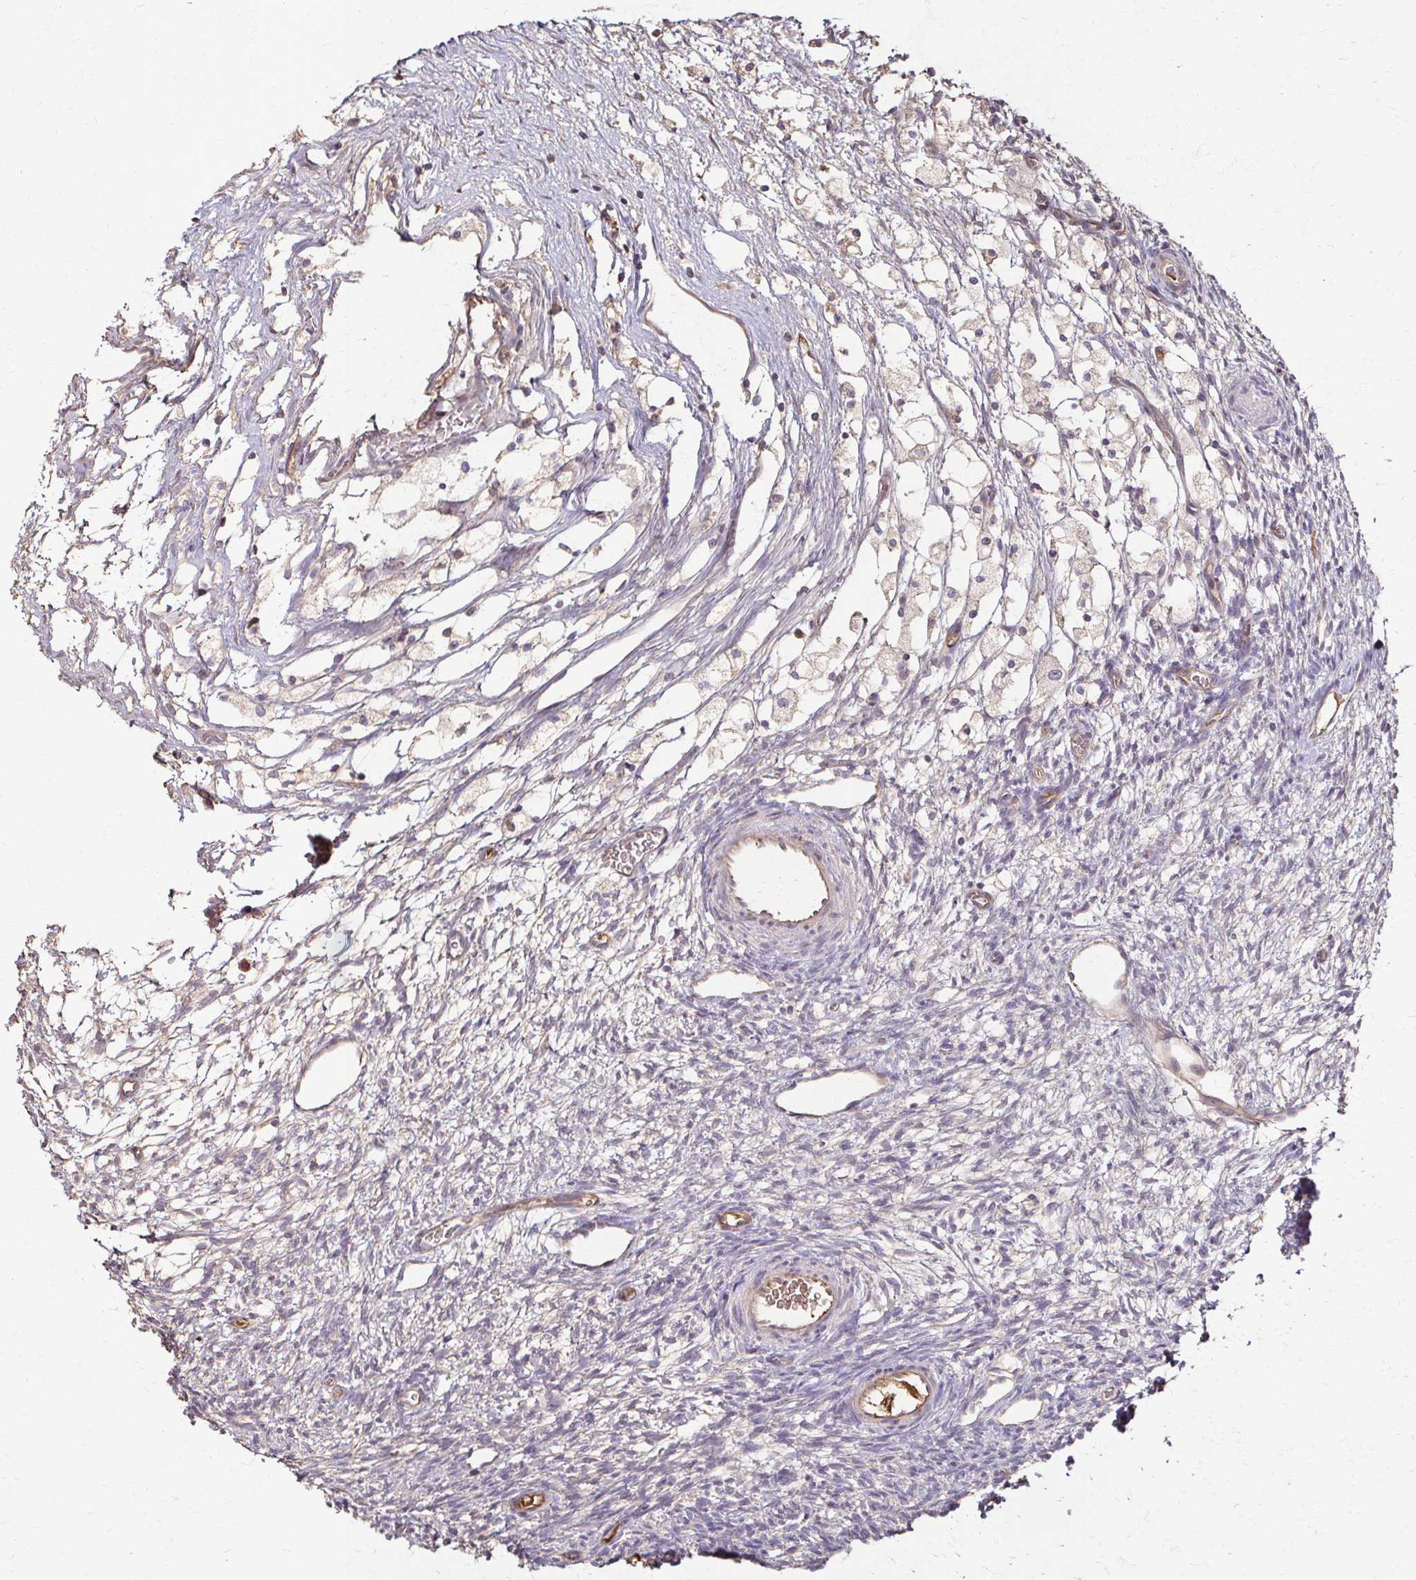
{"staining": {"intensity": "negative", "quantity": "none", "location": "none"}, "tissue": "ovary", "cell_type": "Follicle cells", "image_type": "normal", "snomed": [{"axis": "morphology", "description": "Normal tissue, NOS"}, {"axis": "topography", "description": "Ovary"}], "caption": "There is no significant positivity in follicle cells of ovary. Nuclei are stained in blue.", "gene": "IL18BP", "patient": {"sex": "female", "age": 34}}